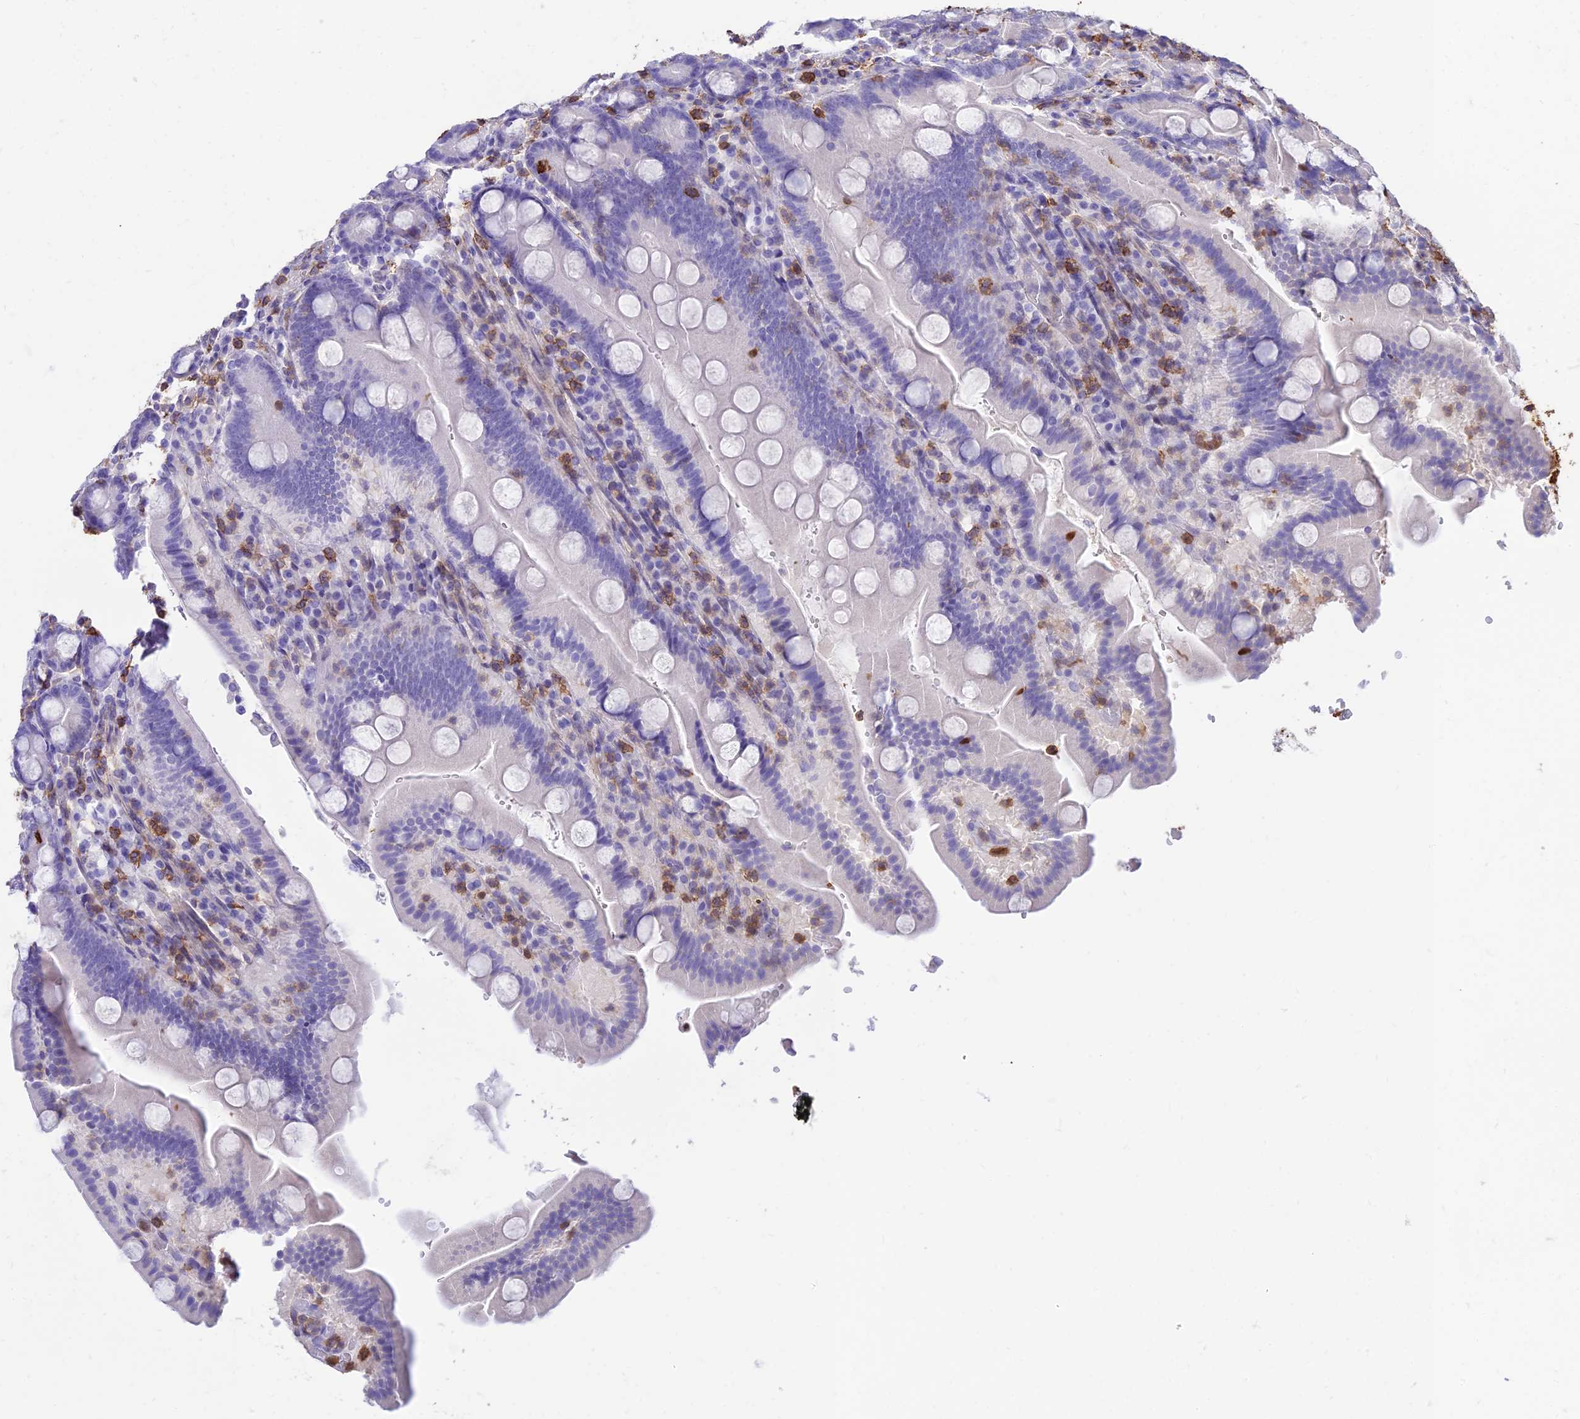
{"staining": {"intensity": "negative", "quantity": "none", "location": "none"}, "tissue": "duodenum", "cell_type": "Glandular cells", "image_type": "normal", "snomed": [{"axis": "morphology", "description": "Normal tissue, NOS"}, {"axis": "topography", "description": "Duodenum"}], "caption": "This micrograph is of unremarkable duodenum stained with IHC to label a protein in brown with the nuclei are counter-stained blue. There is no staining in glandular cells. (Stains: DAB (3,3'-diaminobenzidine) IHC with hematoxylin counter stain, Microscopy: brightfield microscopy at high magnification).", "gene": "SREK1IP1", "patient": {"sex": "male", "age": 55}}